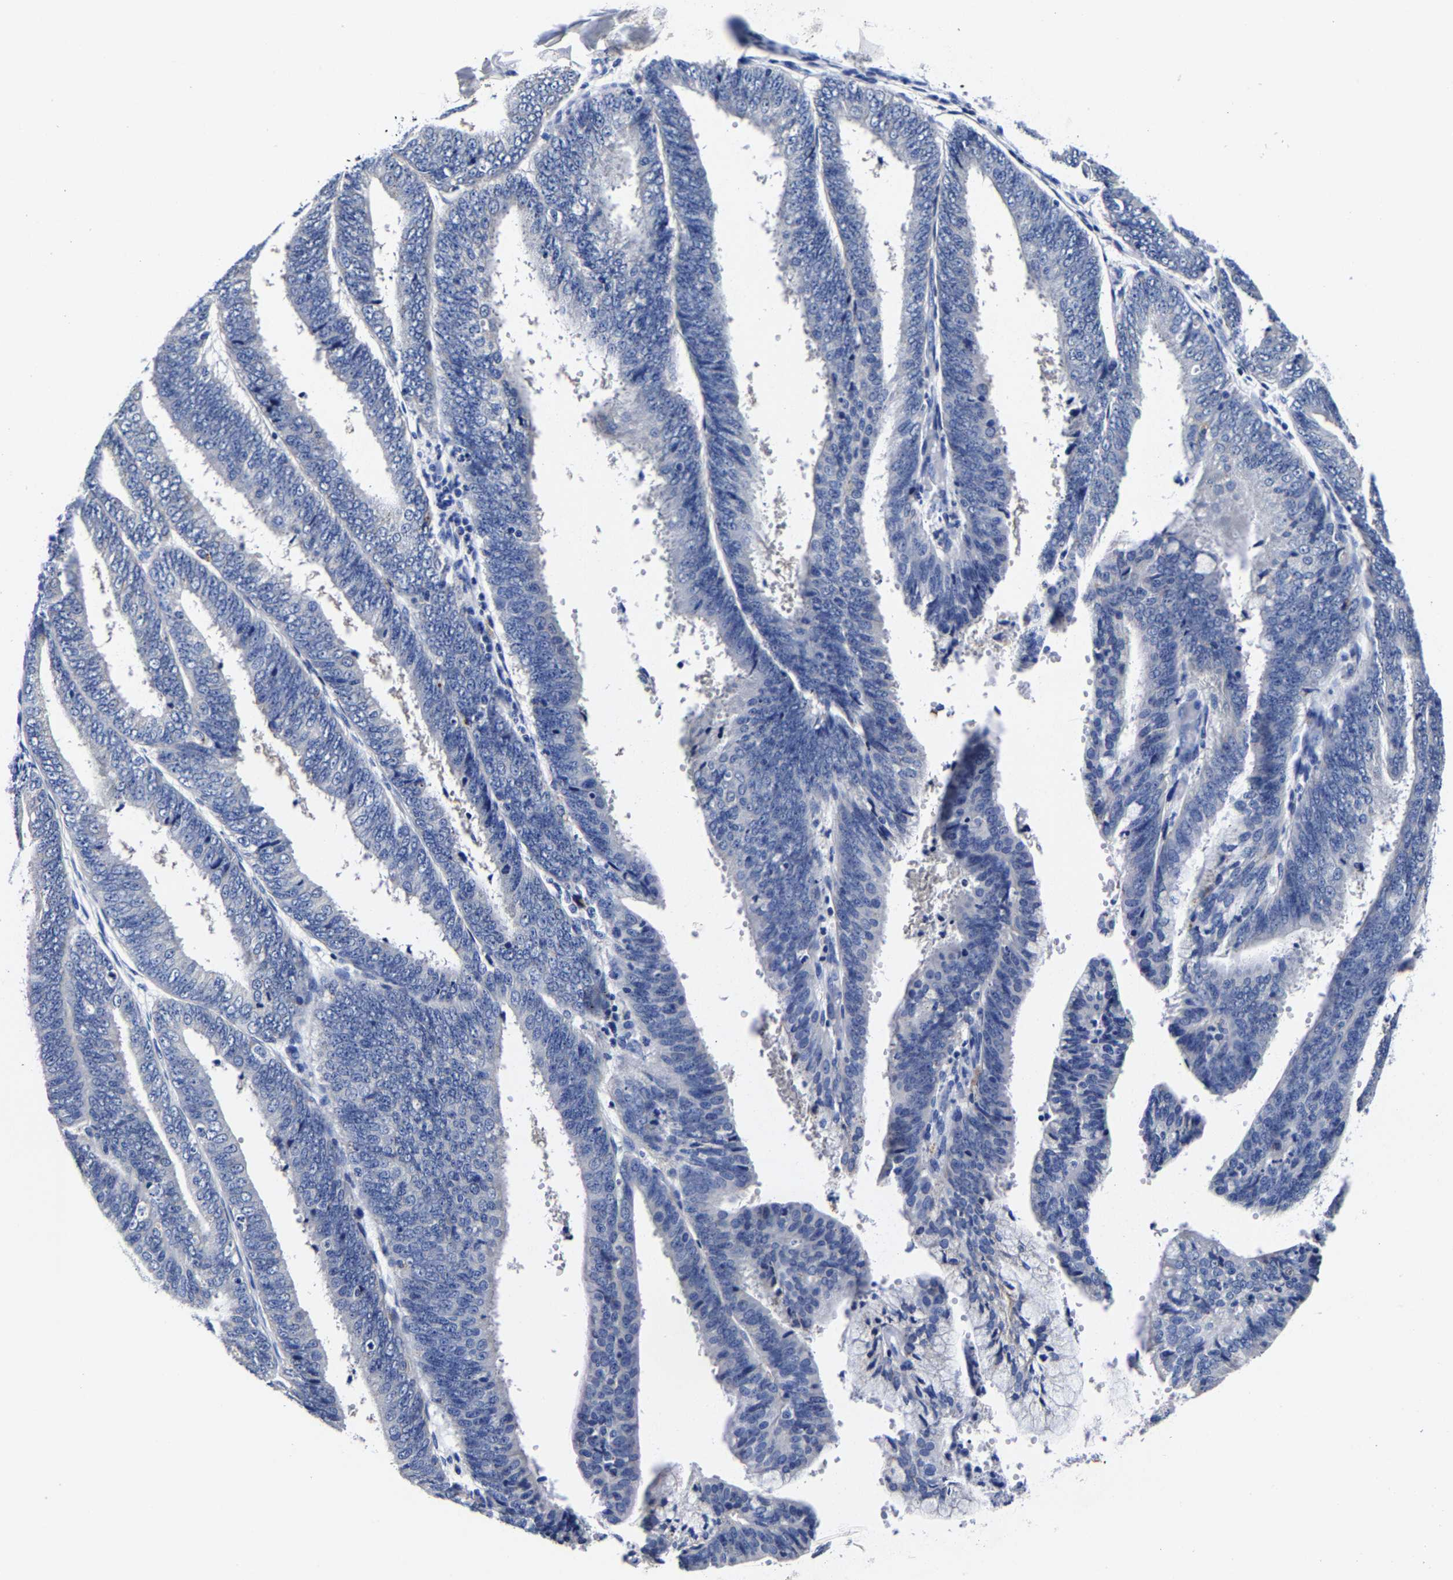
{"staining": {"intensity": "negative", "quantity": "none", "location": "none"}, "tissue": "endometrial cancer", "cell_type": "Tumor cells", "image_type": "cancer", "snomed": [{"axis": "morphology", "description": "Adenocarcinoma, NOS"}, {"axis": "topography", "description": "Endometrium"}], "caption": "Micrograph shows no significant protein staining in tumor cells of adenocarcinoma (endometrial). (Brightfield microscopy of DAB (3,3'-diaminobenzidine) immunohistochemistry (IHC) at high magnification).", "gene": "CPA2", "patient": {"sex": "female", "age": 63}}